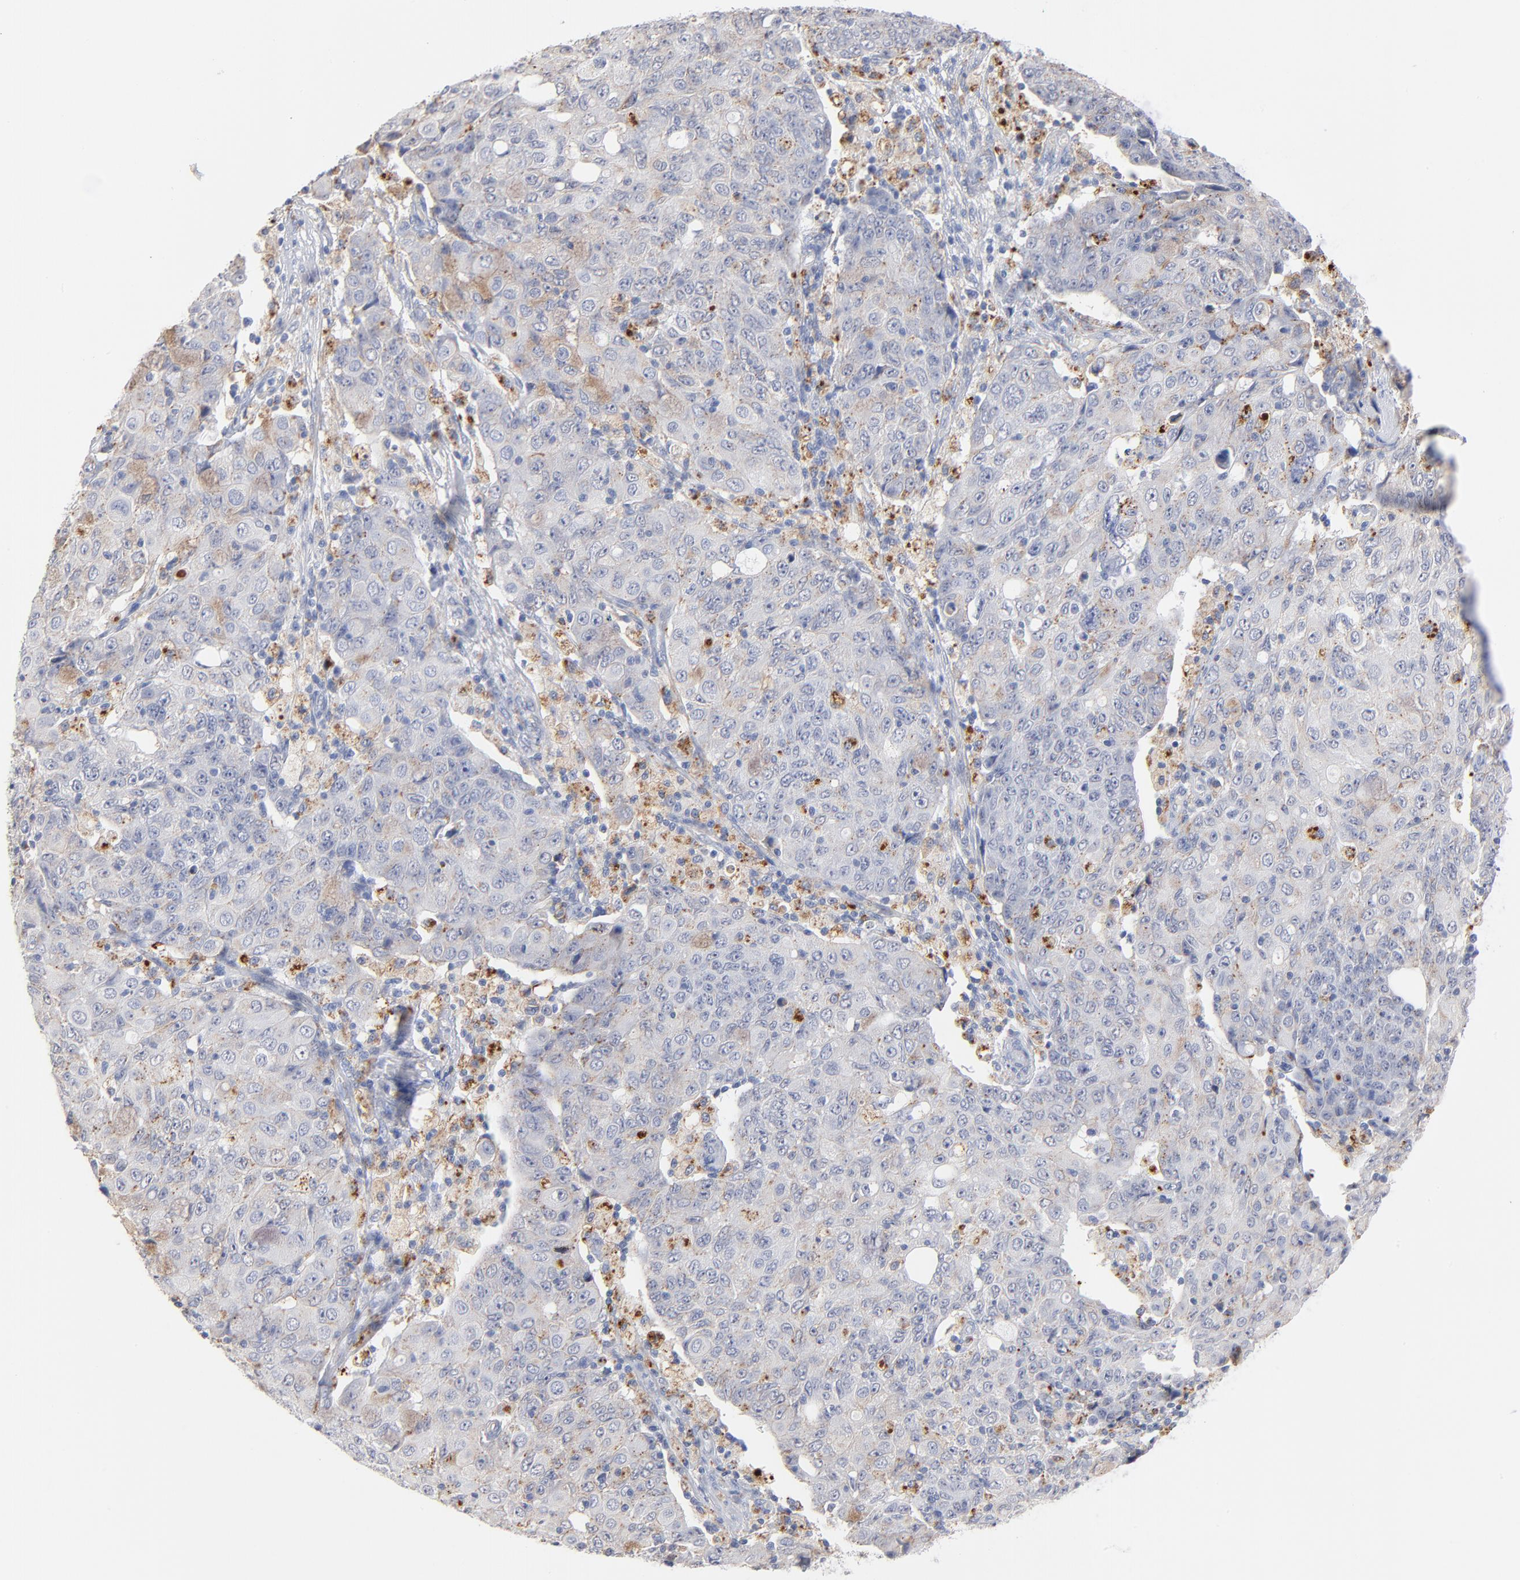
{"staining": {"intensity": "moderate", "quantity": "25%-75%", "location": "cytoplasmic/membranous"}, "tissue": "ovarian cancer", "cell_type": "Tumor cells", "image_type": "cancer", "snomed": [{"axis": "morphology", "description": "Carcinoma, endometroid"}, {"axis": "topography", "description": "Ovary"}], "caption": "Immunohistochemistry micrograph of neoplastic tissue: human ovarian cancer stained using immunohistochemistry (IHC) displays medium levels of moderate protein expression localized specifically in the cytoplasmic/membranous of tumor cells, appearing as a cytoplasmic/membranous brown color.", "gene": "LTBP2", "patient": {"sex": "female", "age": 42}}